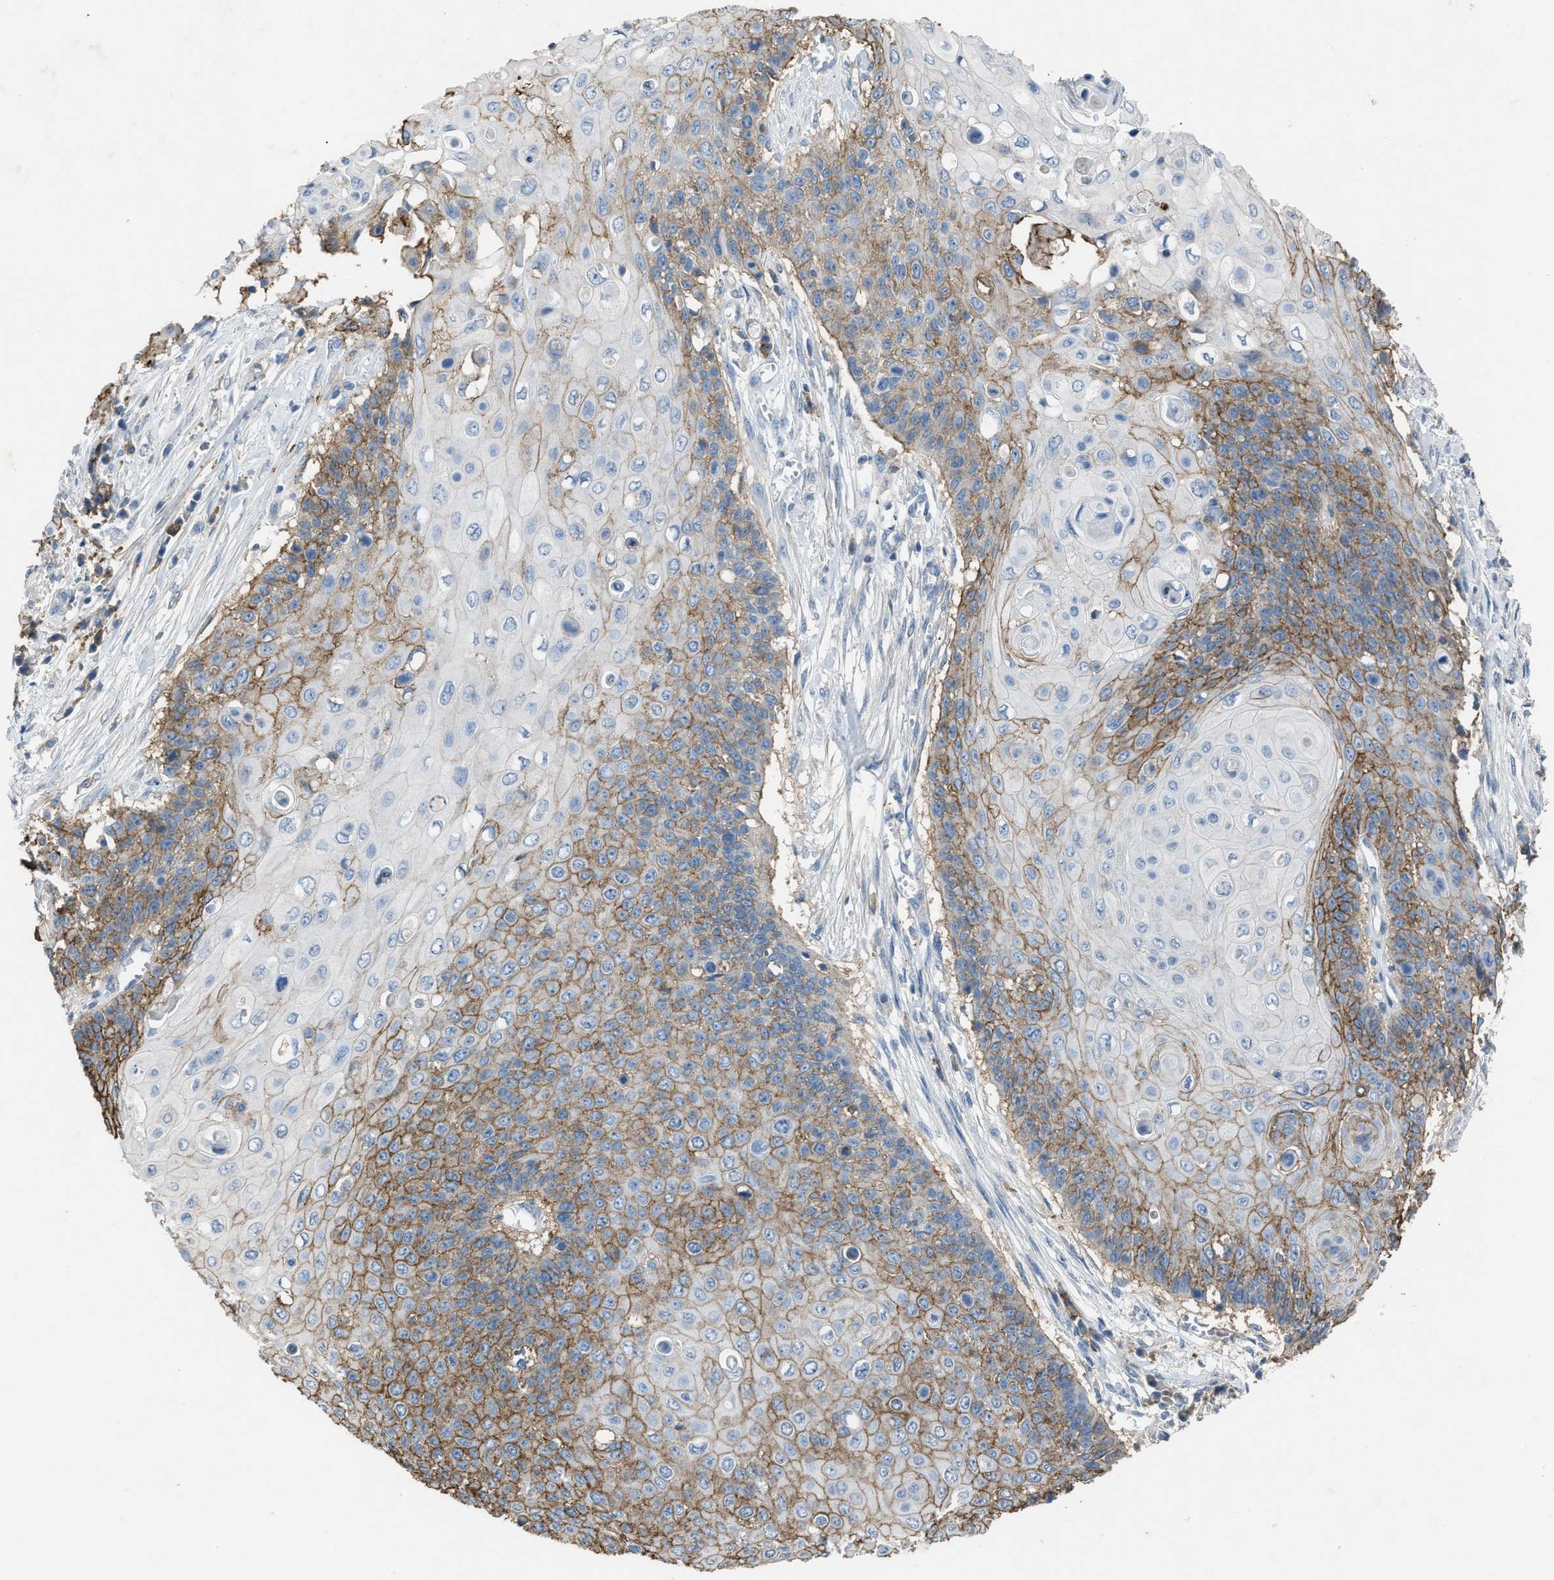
{"staining": {"intensity": "moderate", "quantity": ">75%", "location": "cytoplasmic/membranous"}, "tissue": "cervical cancer", "cell_type": "Tumor cells", "image_type": "cancer", "snomed": [{"axis": "morphology", "description": "Squamous cell carcinoma, NOS"}, {"axis": "topography", "description": "Cervix"}], "caption": "The photomicrograph displays a brown stain indicating the presence of a protein in the cytoplasmic/membranous of tumor cells in cervical cancer.", "gene": "OR51E1", "patient": {"sex": "female", "age": 39}}